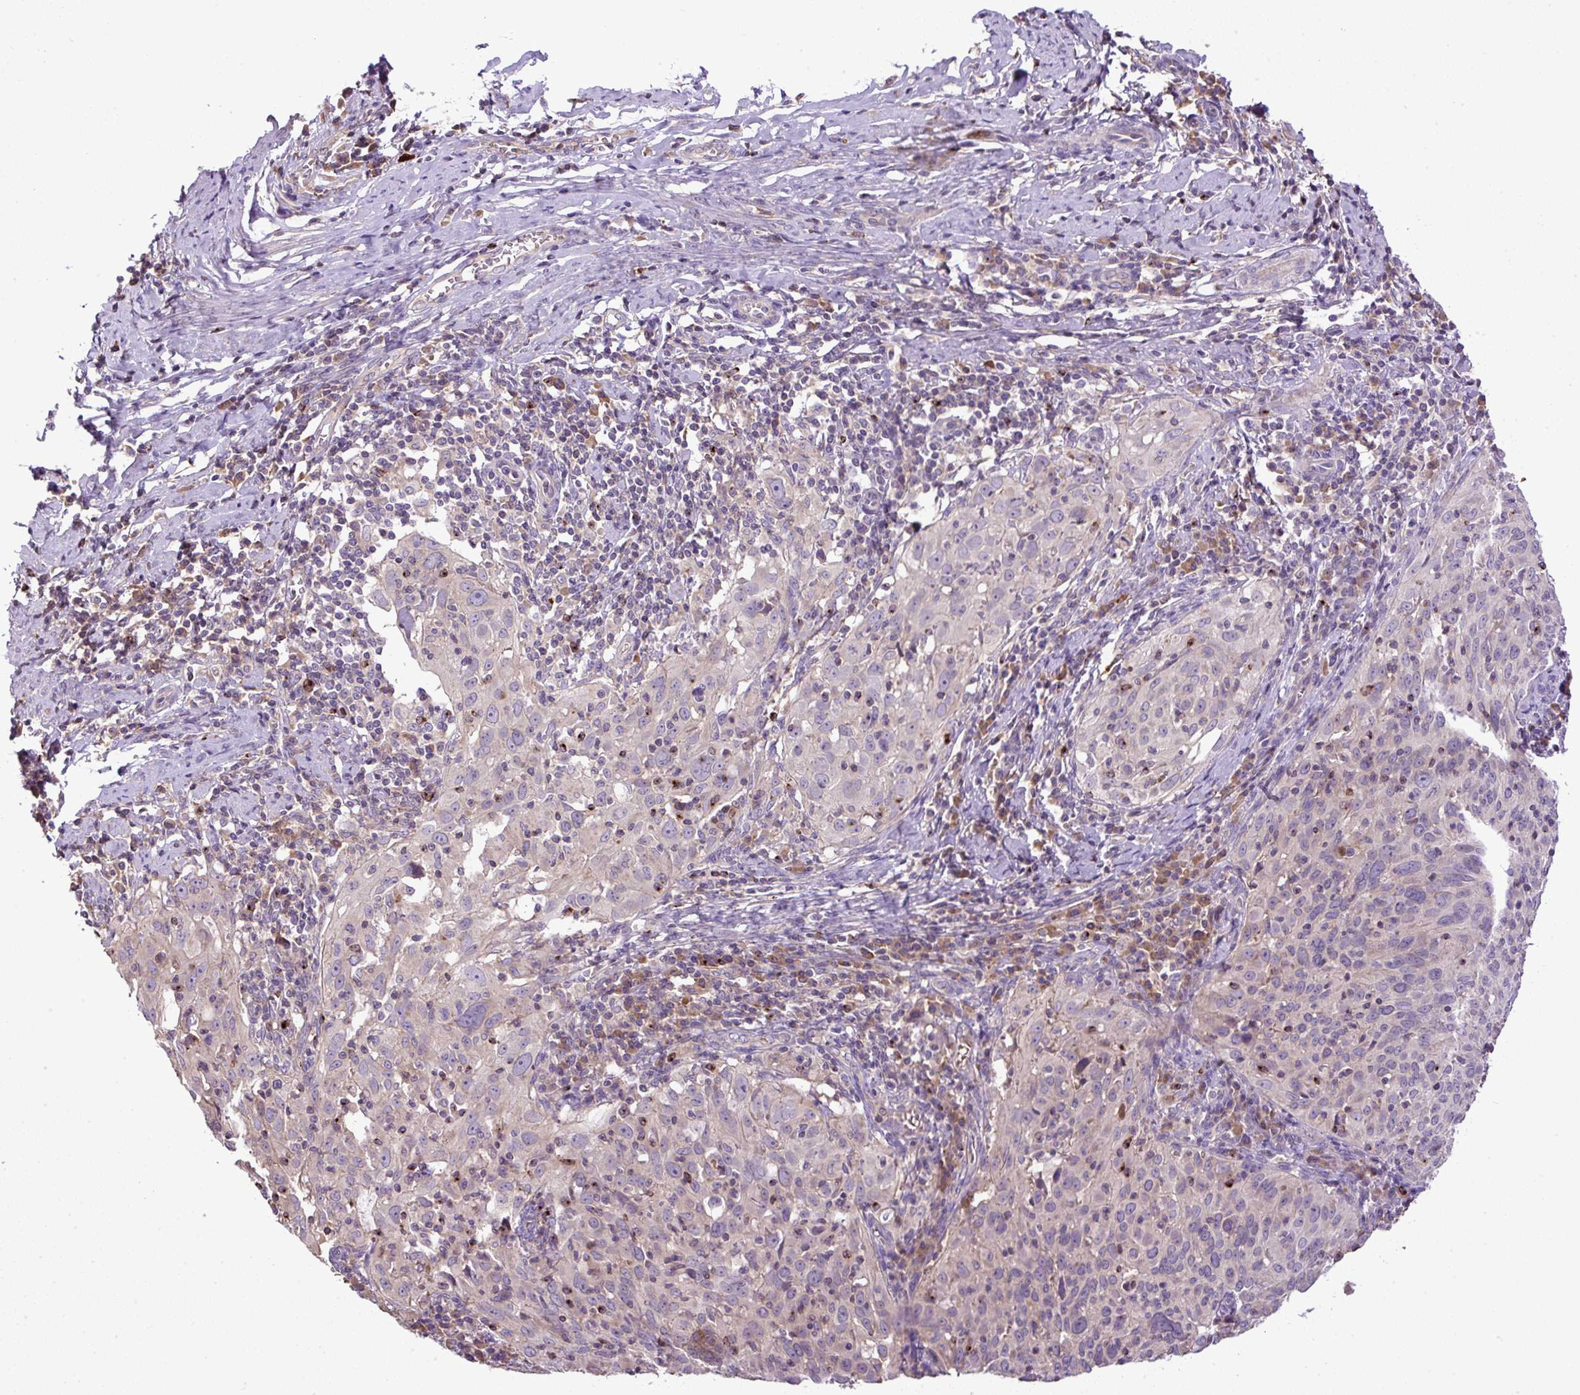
{"staining": {"intensity": "negative", "quantity": "none", "location": "none"}, "tissue": "cervical cancer", "cell_type": "Tumor cells", "image_type": "cancer", "snomed": [{"axis": "morphology", "description": "Squamous cell carcinoma, NOS"}, {"axis": "topography", "description": "Cervix"}], "caption": "Immunohistochemistry histopathology image of cervical cancer (squamous cell carcinoma) stained for a protein (brown), which exhibits no positivity in tumor cells.", "gene": "CXCL13", "patient": {"sex": "female", "age": 31}}